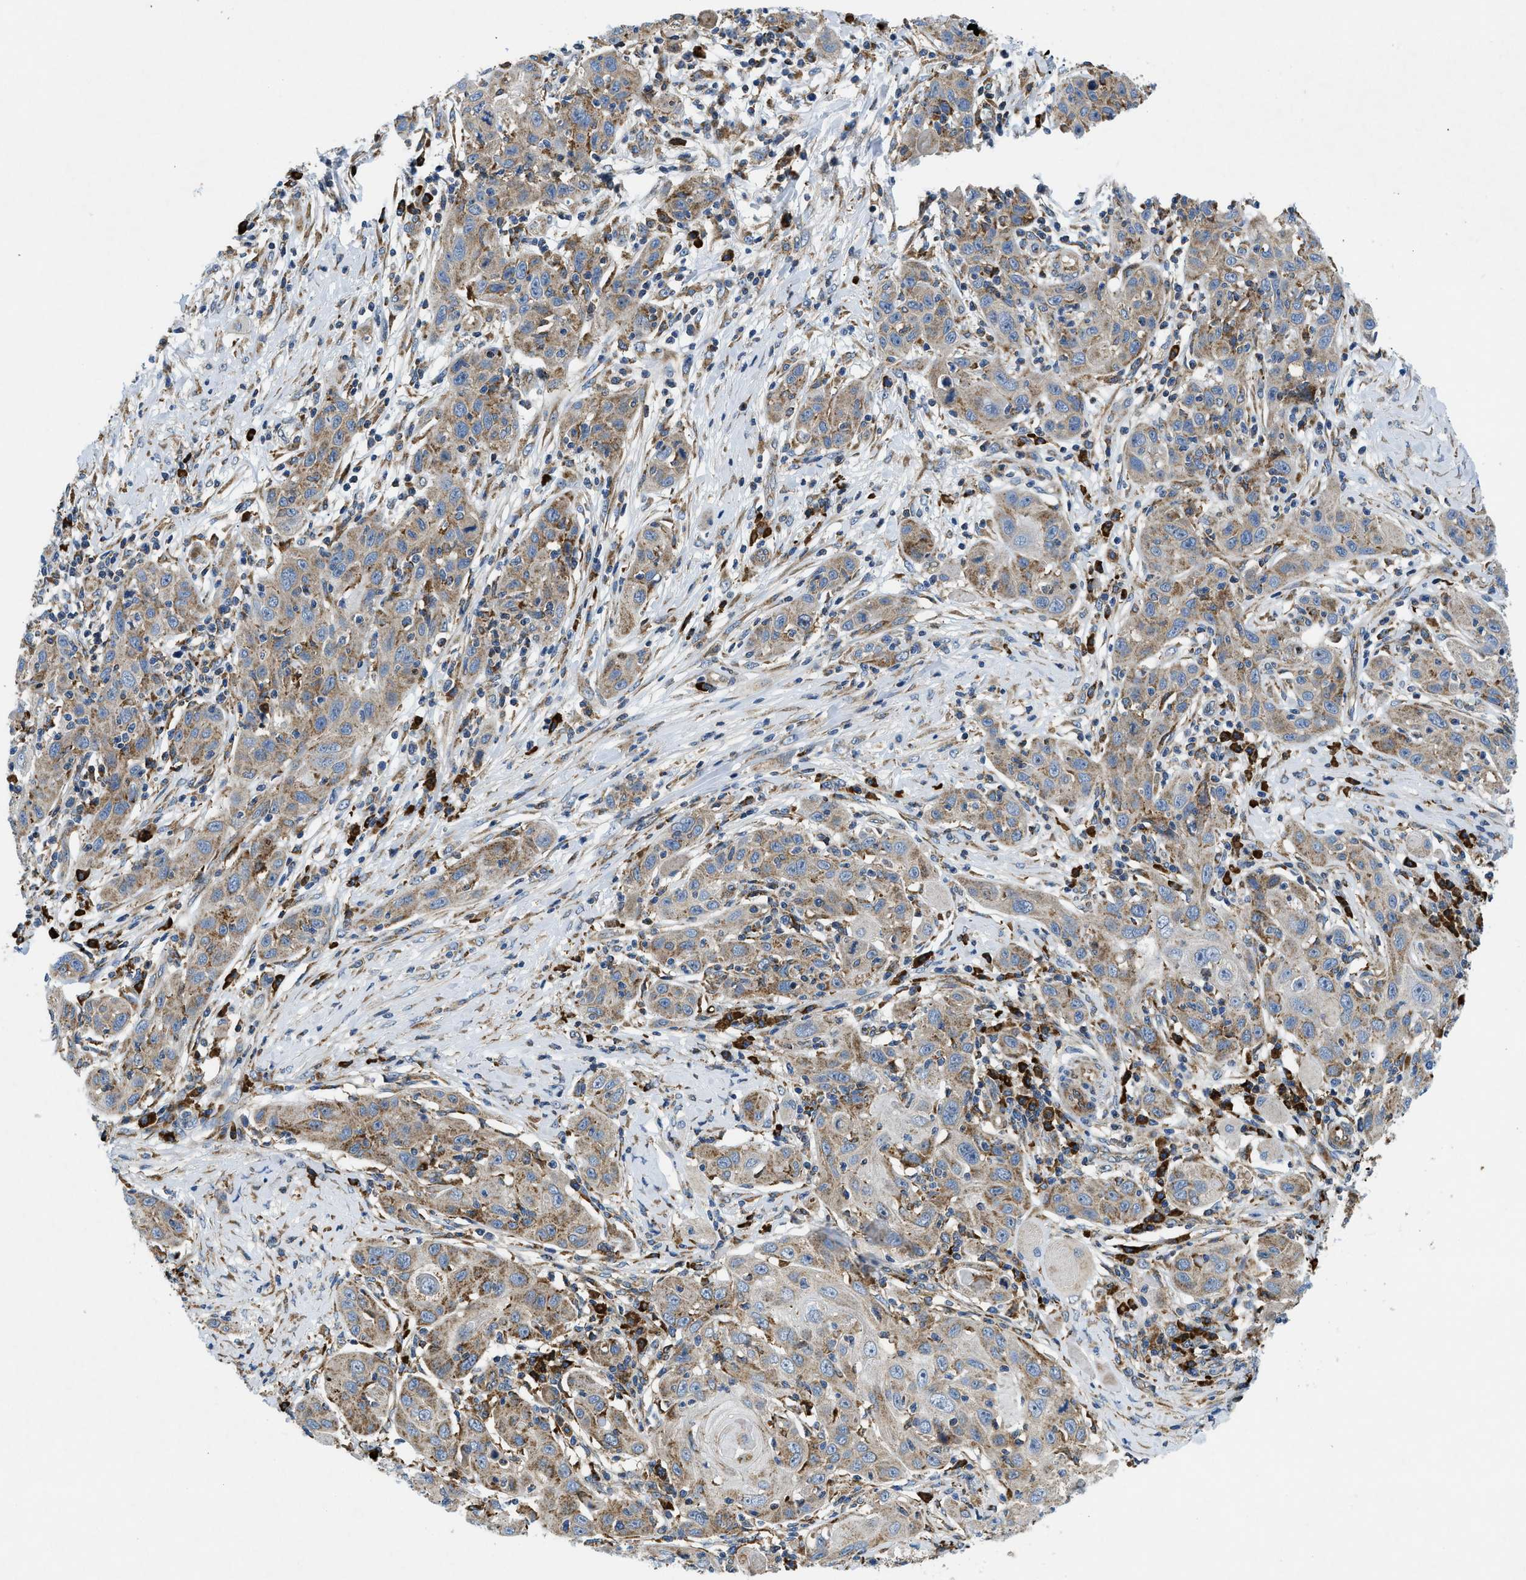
{"staining": {"intensity": "moderate", "quantity": "<25%", "location": "cytoplasmic/membranous"}, "tissue": "skin cancer", "cell_type": "Tumor cells", "image_type": "cancer", "snomed": [{"axis": "morphology", "description": "Squamous cell carcinoma, NOS"}, {"axis": "topography", "description": "Skin"}], "caption": "Approximately <25% of tumor cells in human skin cancer demonstrate moderate cytoplasmic/membranous protein expression as visualized by brown immunohistochemical staining.", "gene": "CSPG4", "patient": {"sex": "female", "age": 88}}